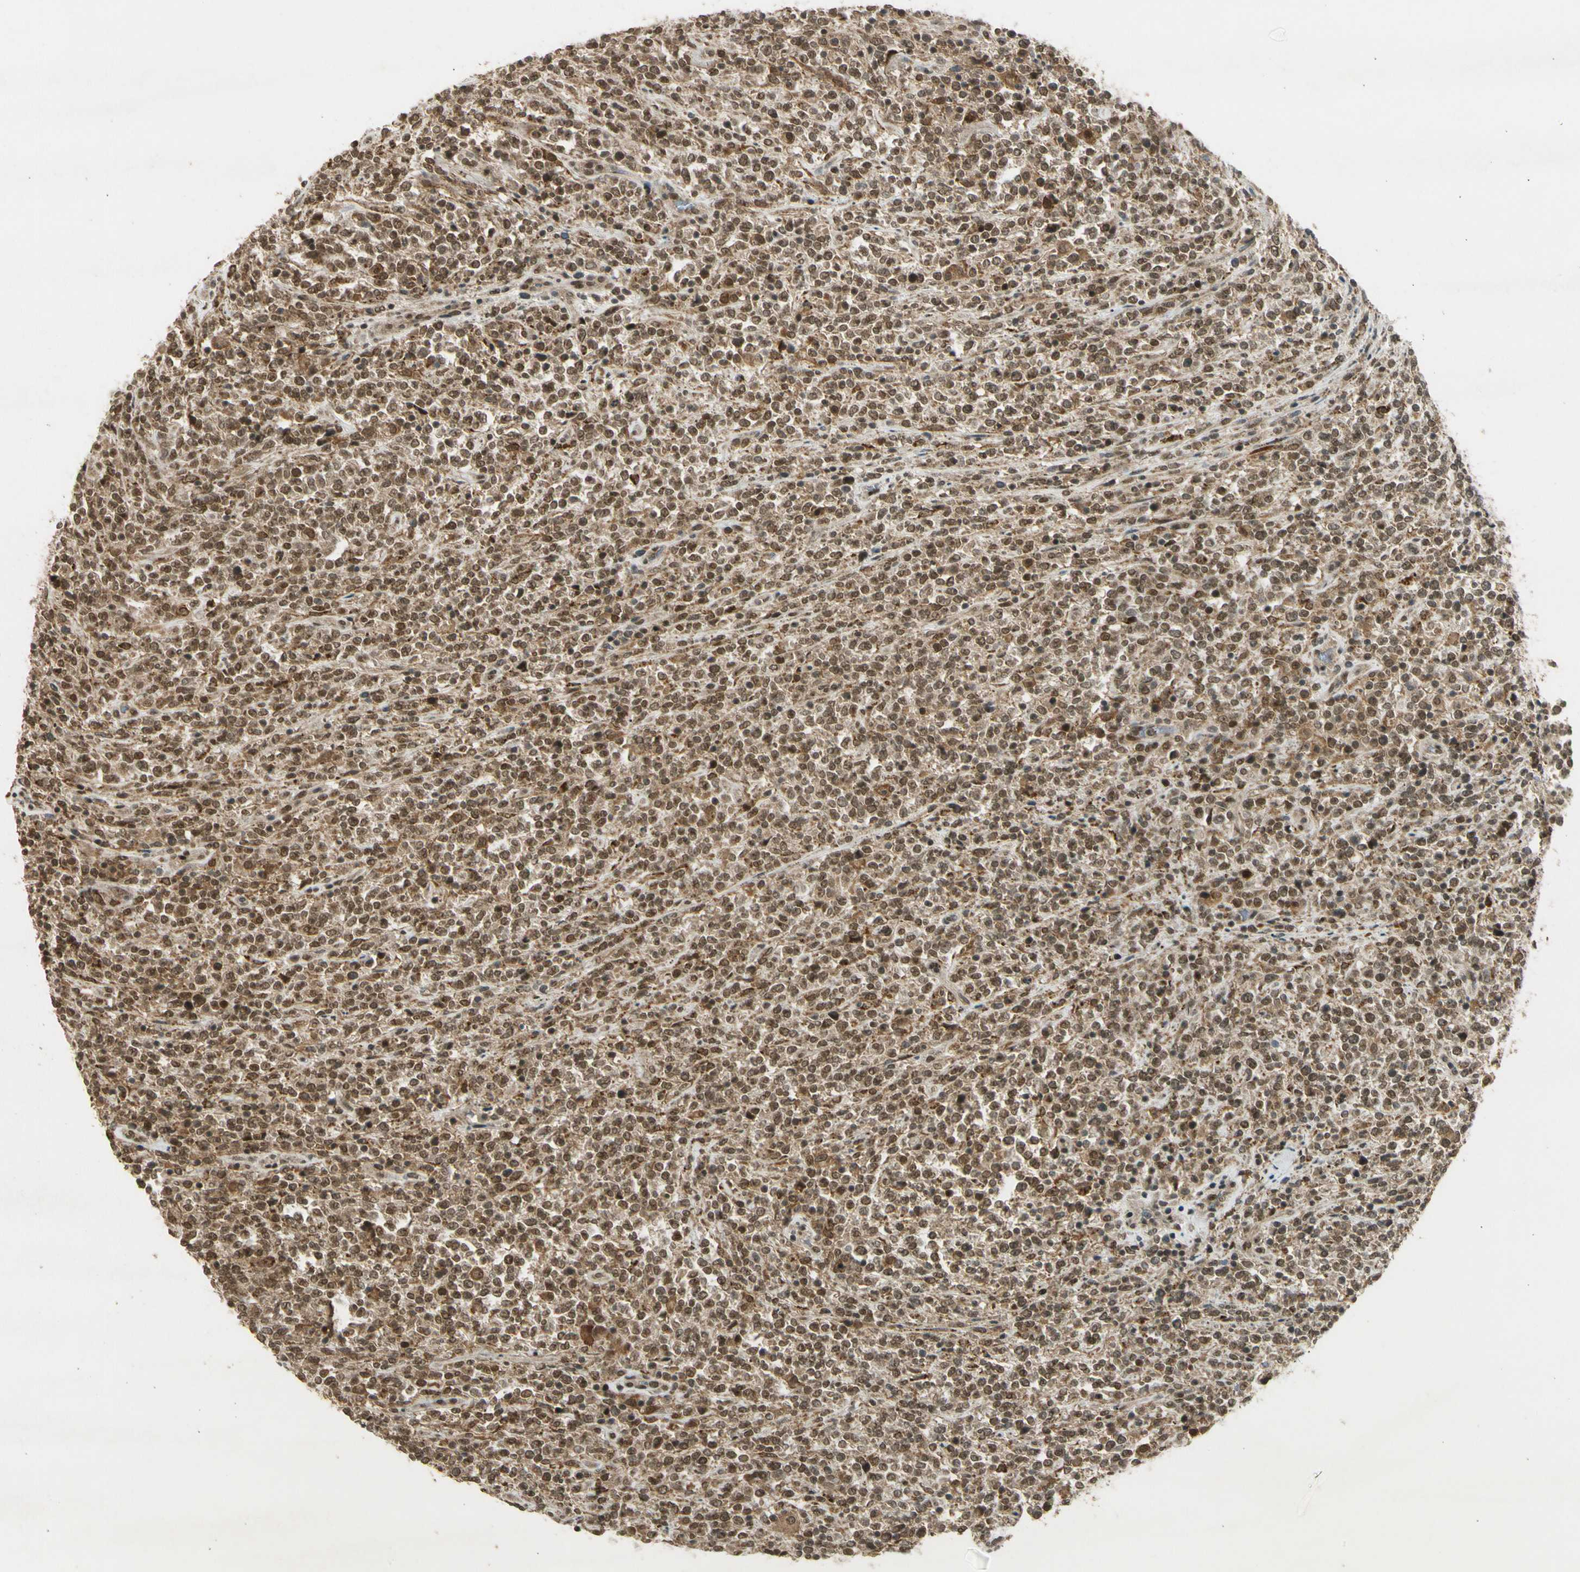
{"staining": {"intensity": "moderate", "quantity": ">75%", "location": "cytoplasmic/membranous,nuclear"}, "tissue": "lymphoma", "cell_type": "Tumor cells", "image_type": "cancer", "snomed": [{"axis": "morphology", "description": "Malignant lymphoma, non-Hodgkin's type, High grade"}, {"axis": "topography", "description": "Soft tissue"}], "caption": "Lymphoma stained for a protein (brown) shows moderate cytoplasmic/membranous and nuclear positive staining in about >75% of tumor cells.", "gene": "ZNF135", "patient": {"sex": "male", "age": 18}}